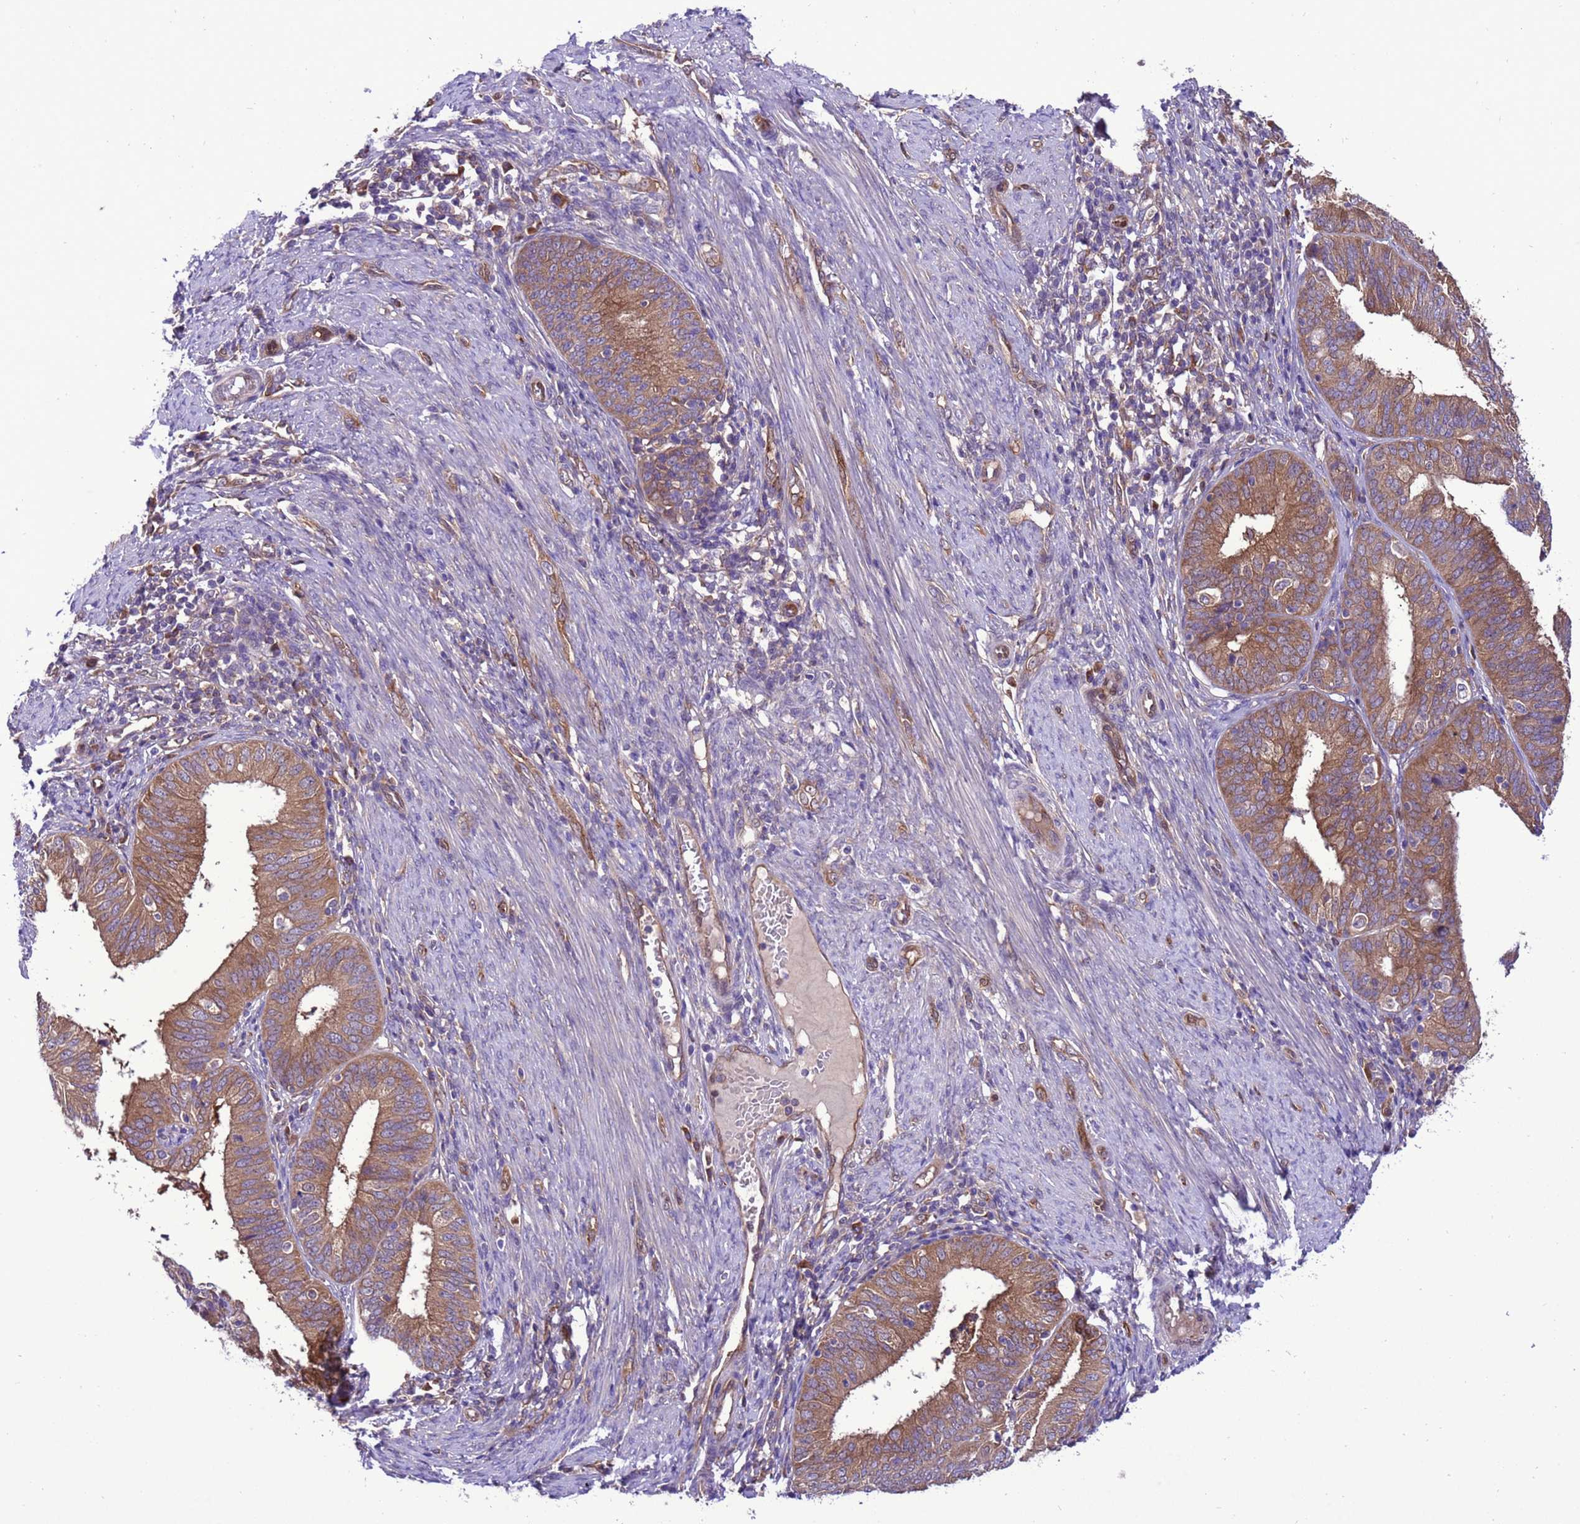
{"staining": {"intensity": "moderate", "quantity": ">75%", "location": "cytoplasmic/membranous"}, "tissue": "endometrial cancer", "cell_type": "Tumor cells", "image_type": "cancer", "snomed": [{"axis": "morphology", "description": "Adenocarcinoma, NOS"}, {"axis": "topography", "description": "Endometrium"}], "caption": "Immunohistochemistry staining of endometrial cancer (adenocarcinoma), which reveals medium levels of moderate cytoplasmic/membranous staining in about >75% of tumor cells indicating moderate cytoplasmic/membranous protein positivity. The staining was performed using DAB (brown) for protein detection and nuclei were counterstained in hematoxylin (blue).", "gene": "RABEP2", "patient": {"sex": "female", "age": 51}}